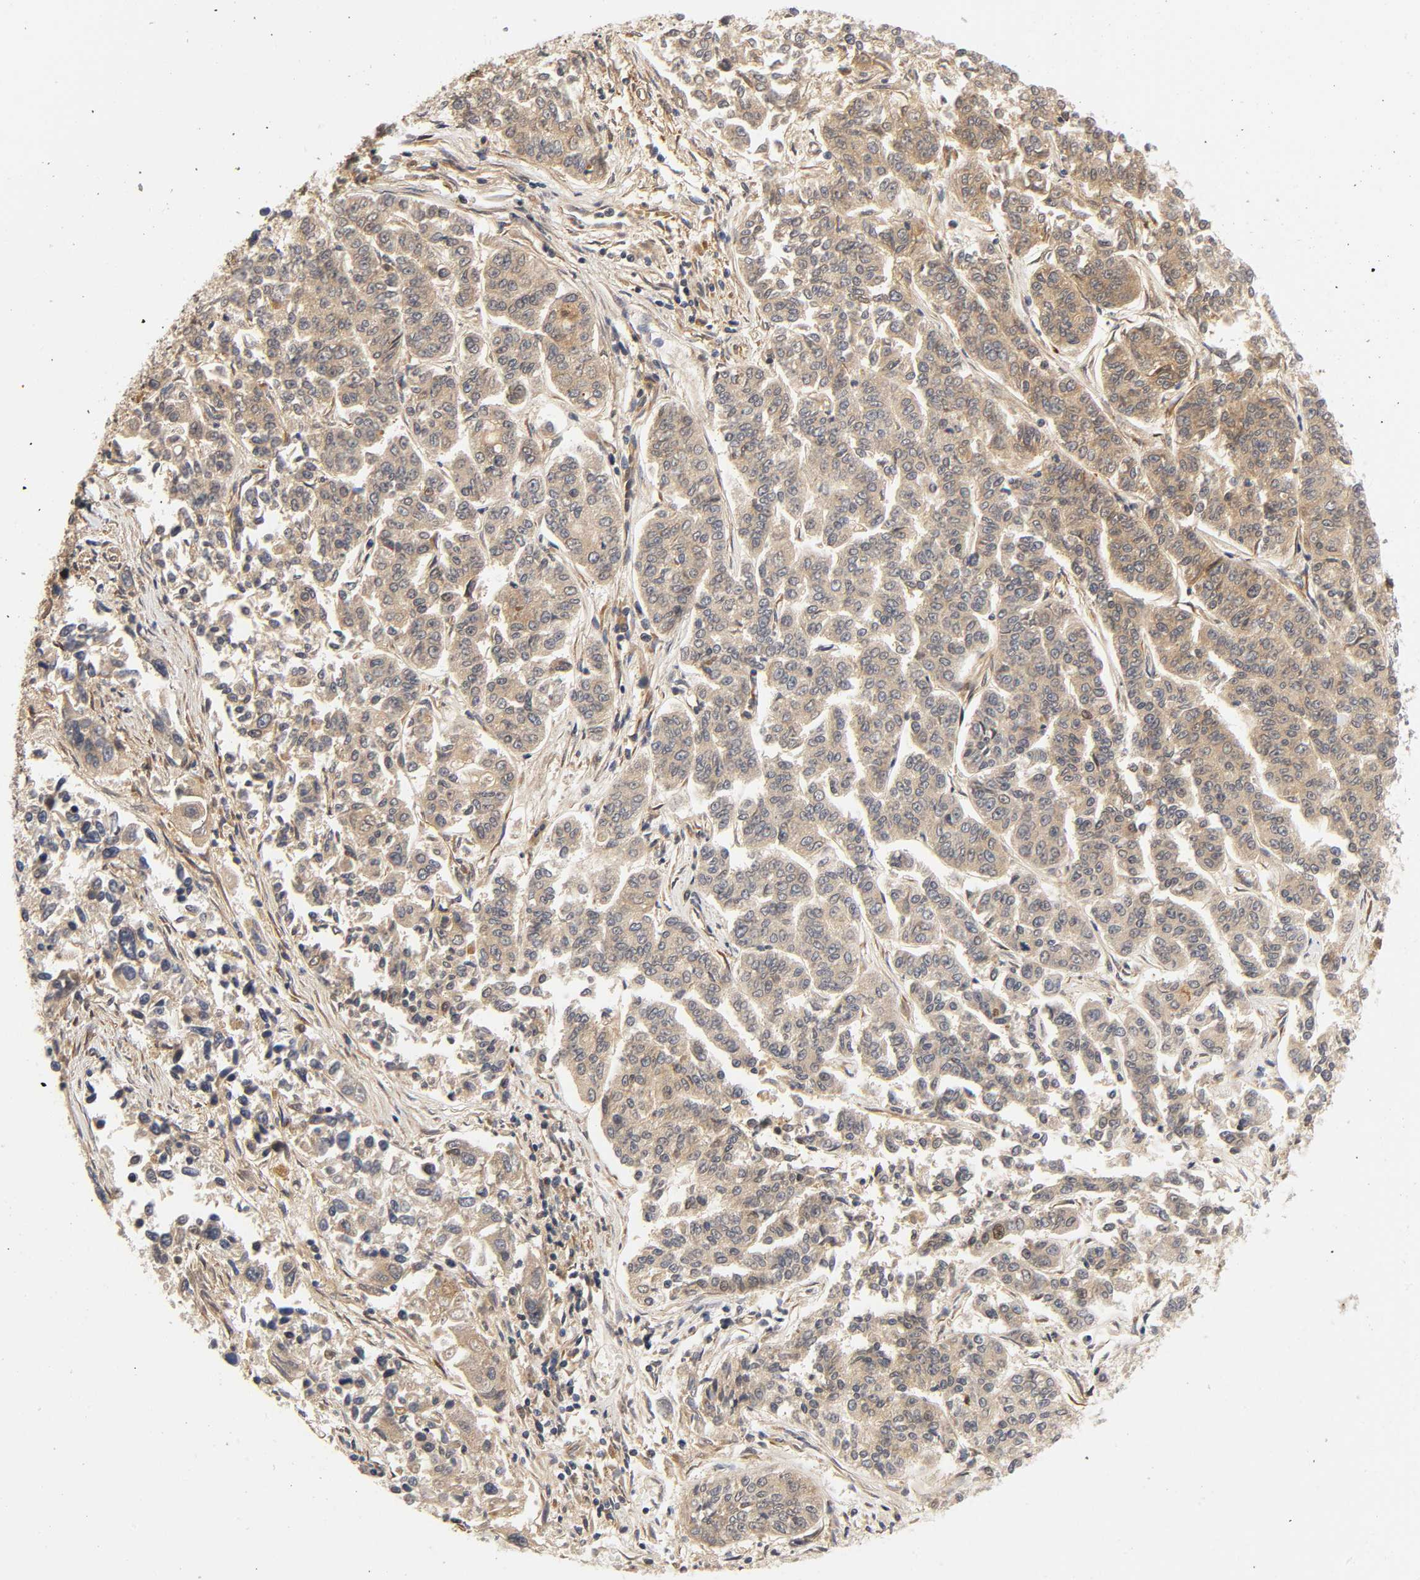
{"staining": {"intensity": "weak", "quantity": ">75%", "location": "cytoplasmic/membranous"}, "tissue": "lung cancer", "cell_type": "Tumor cells", "image_type": "cancer", "snomed": [{"axis": "morphology", "description": "Adenocarcinoma, NOS"}, {"axis": "topography", "description": "Lung"}], "caption": "The immunohistochemical stain highlights weak cytoplasmic/membranous expression in tumor cells of adenocarcinoma (lung) tissue.", "gene": "IQCJ-SCHIP1", "patient": {"sex": "male", "age": 84}}